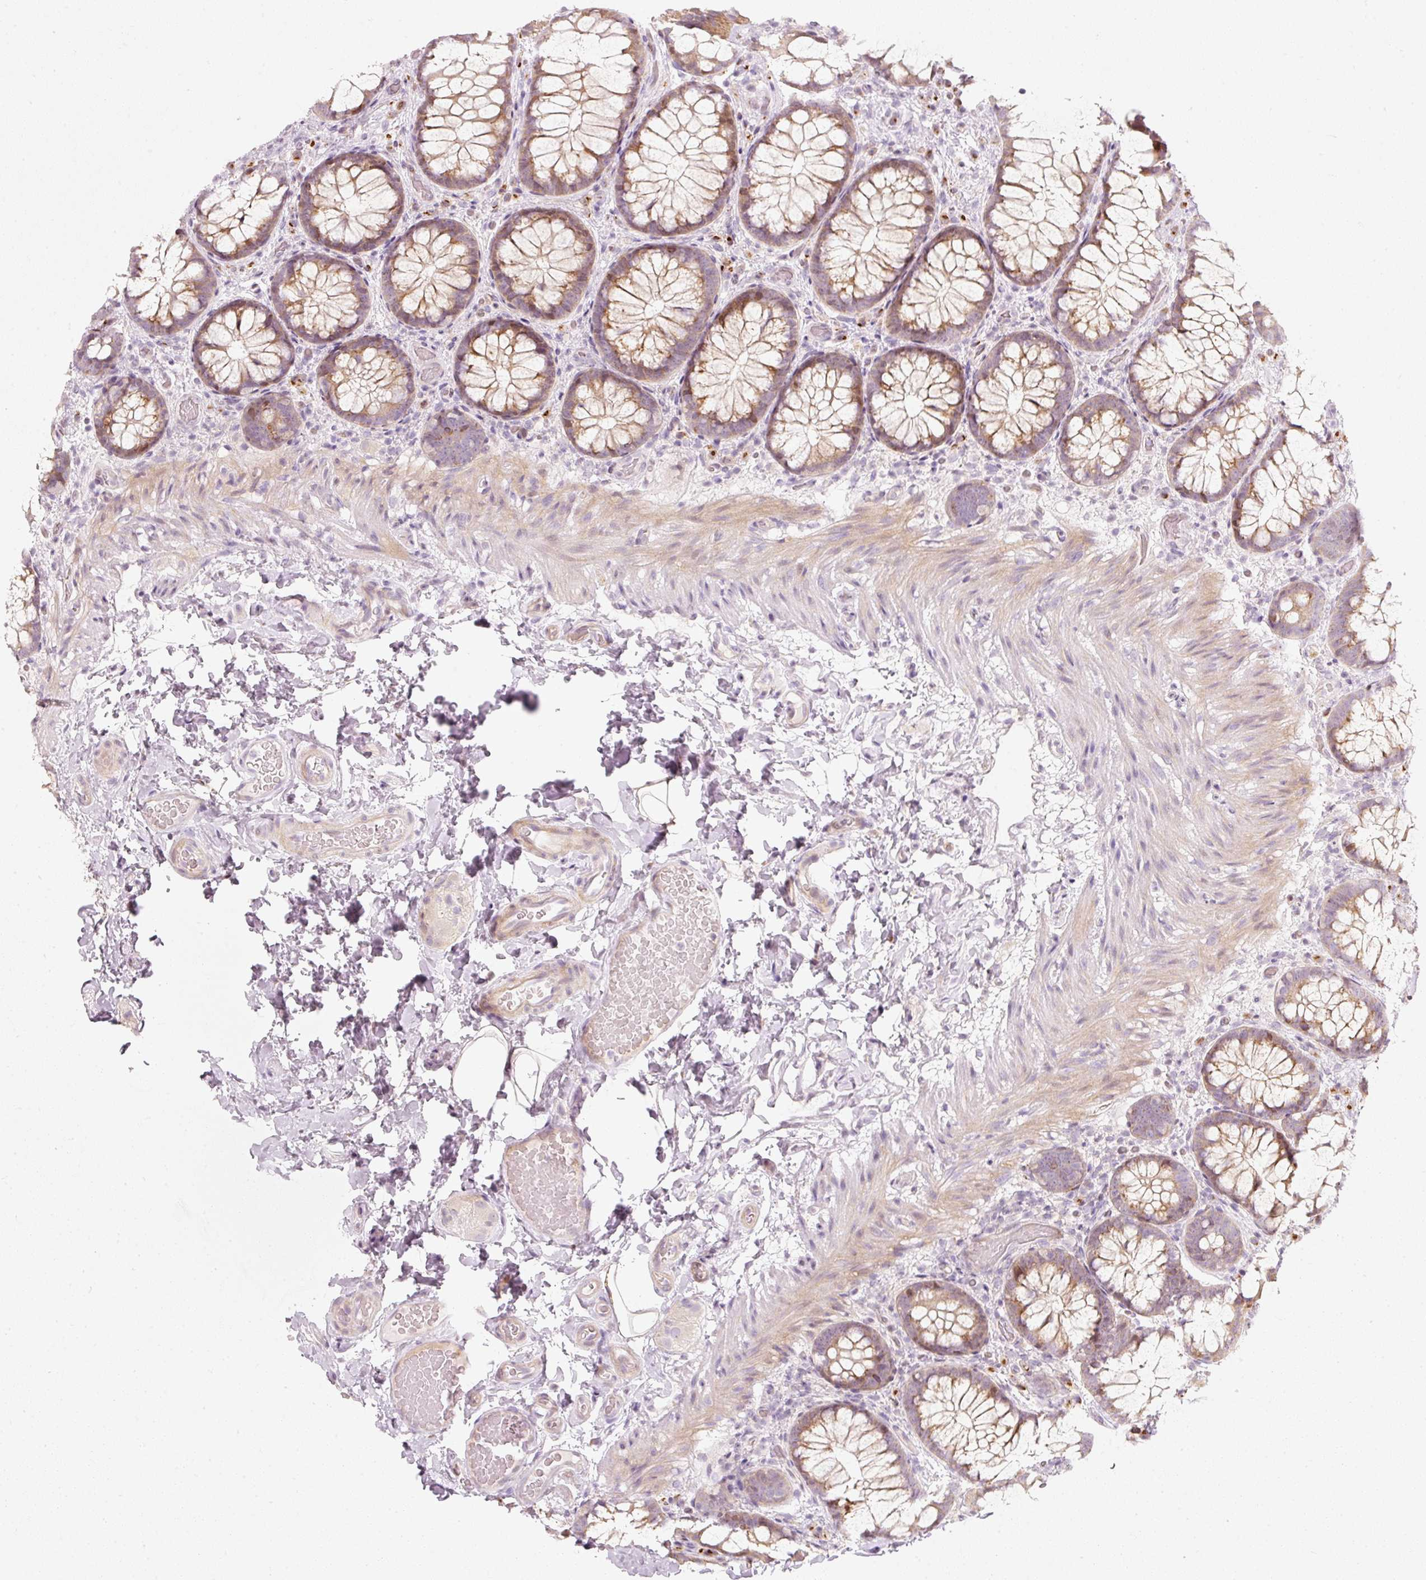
{"staining": {"intensity": "weak", "quantity": "<25%", "location": "cytoplasmic/membranous"}, "tissue": "colon", "cell_type": "Endothelial cells", "image_type": "normal", "snomed": [{"axis": "morphology", "description": "Normal tissue, NOS"}, {"axis": "topography", "description": "Colon"}], "caption": "High magnification brightfield microscopy of normal colon stained with DAB (3,3'-diaminobenzidine) (brown) and counterstained with hematoxylin (blue): endothelial cells show no significant staining. The staining is performed using DAB (3,3'-diaminobenzidine) brown chromogen with nuclei counter-stained in using hematoxylin.", "gene": "SLC20A1", "patient": {"sex": "male", "age": 46}}